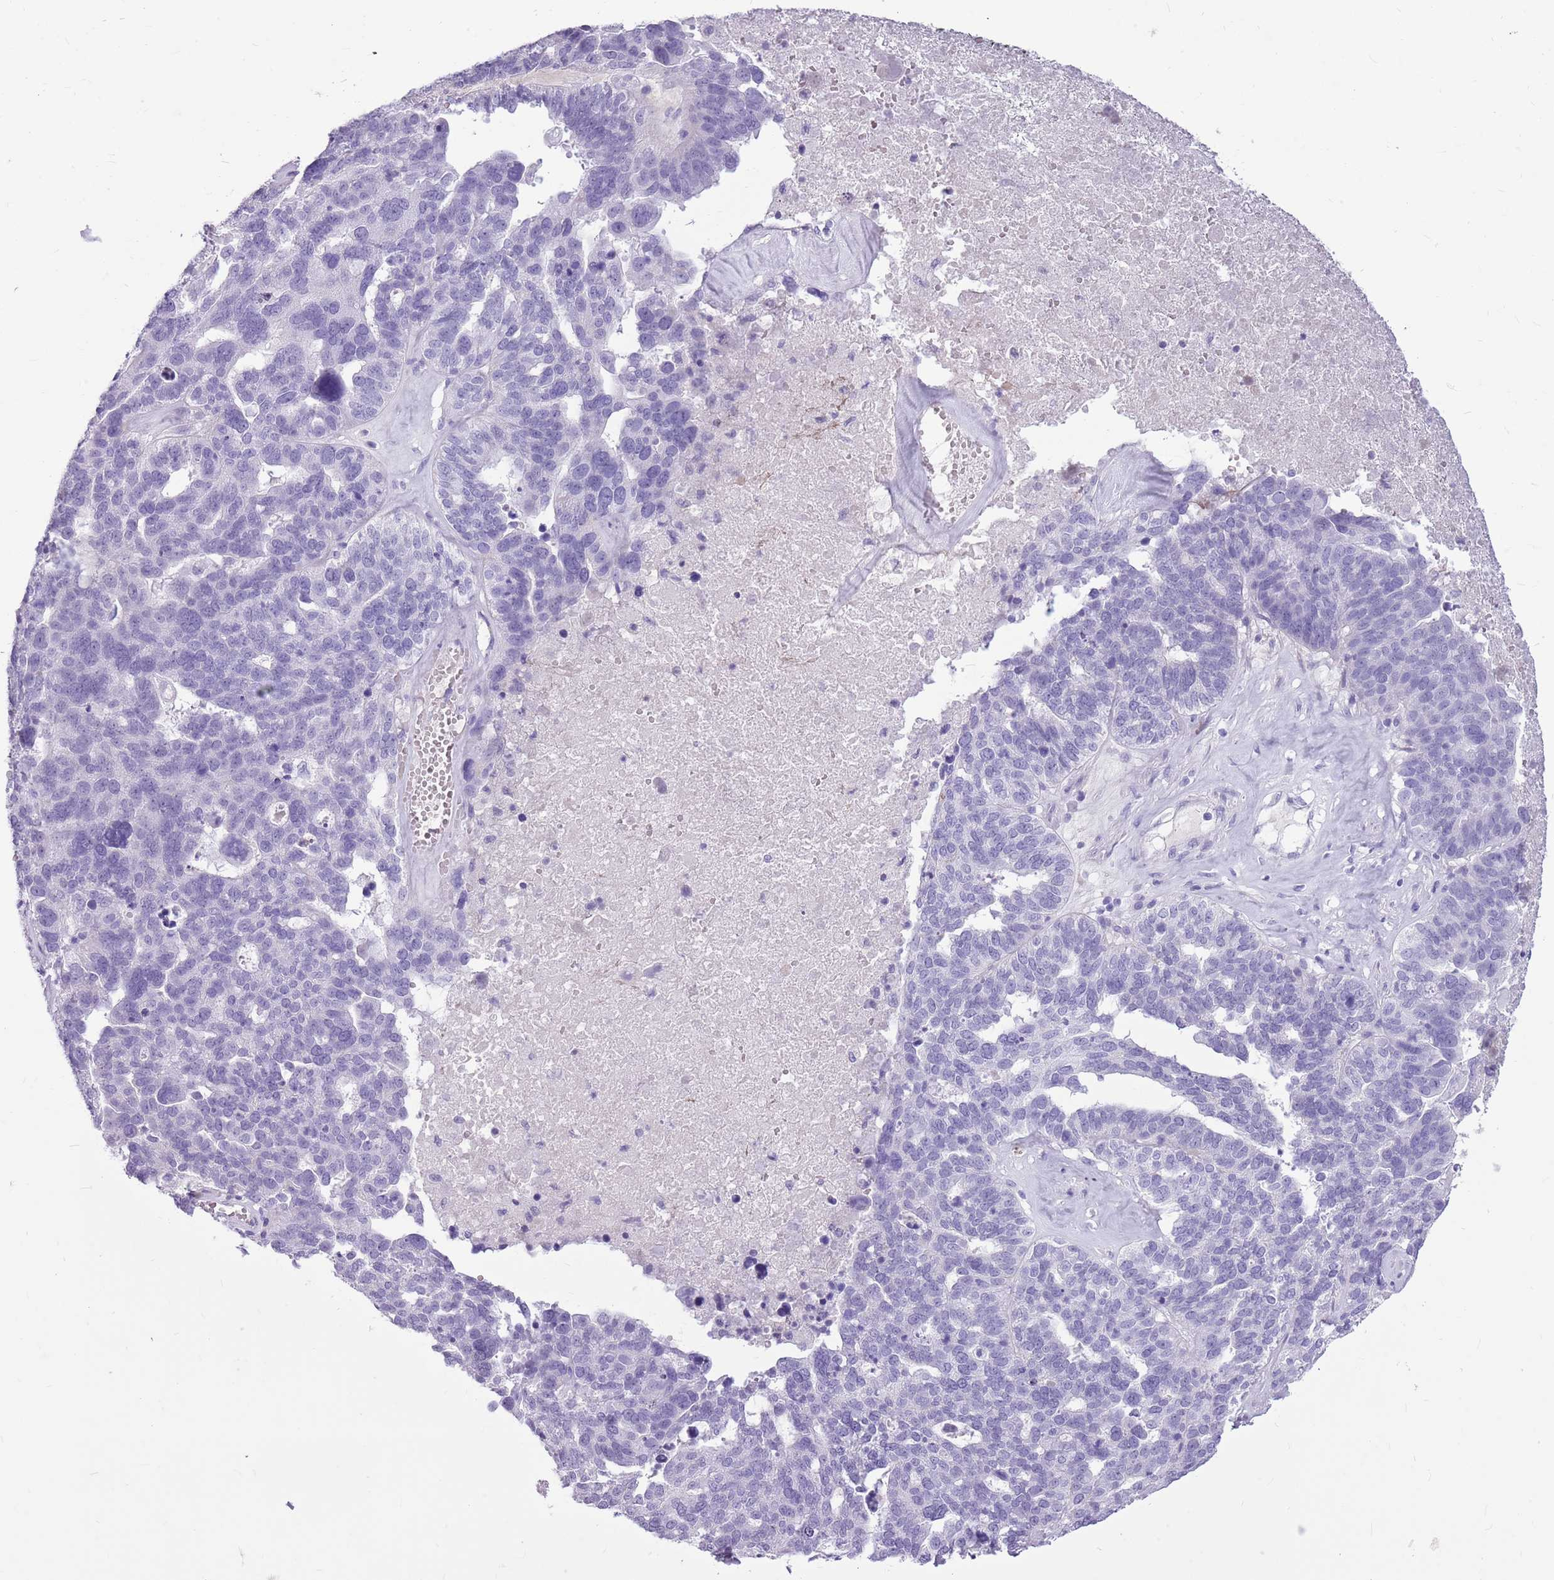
{"staining": {"intensity": "negative", "quantity": "none", "location": "none"}, "tissue": "ovarian cancer", "cell_type": "Tumor cells", "image_type": "cancer", "snomed": [{"axis": "morphology", "description": "Cystadenocarcinoma, serous, NOS"}, {"axis": "topography", "description": "Ovary"}], "caption": "Photomicrograph shows no significant protein expression in tumor cells of ovarian cancer.", "gene": "ZNF425", "patient": {"sex": "female", "age": 59}}